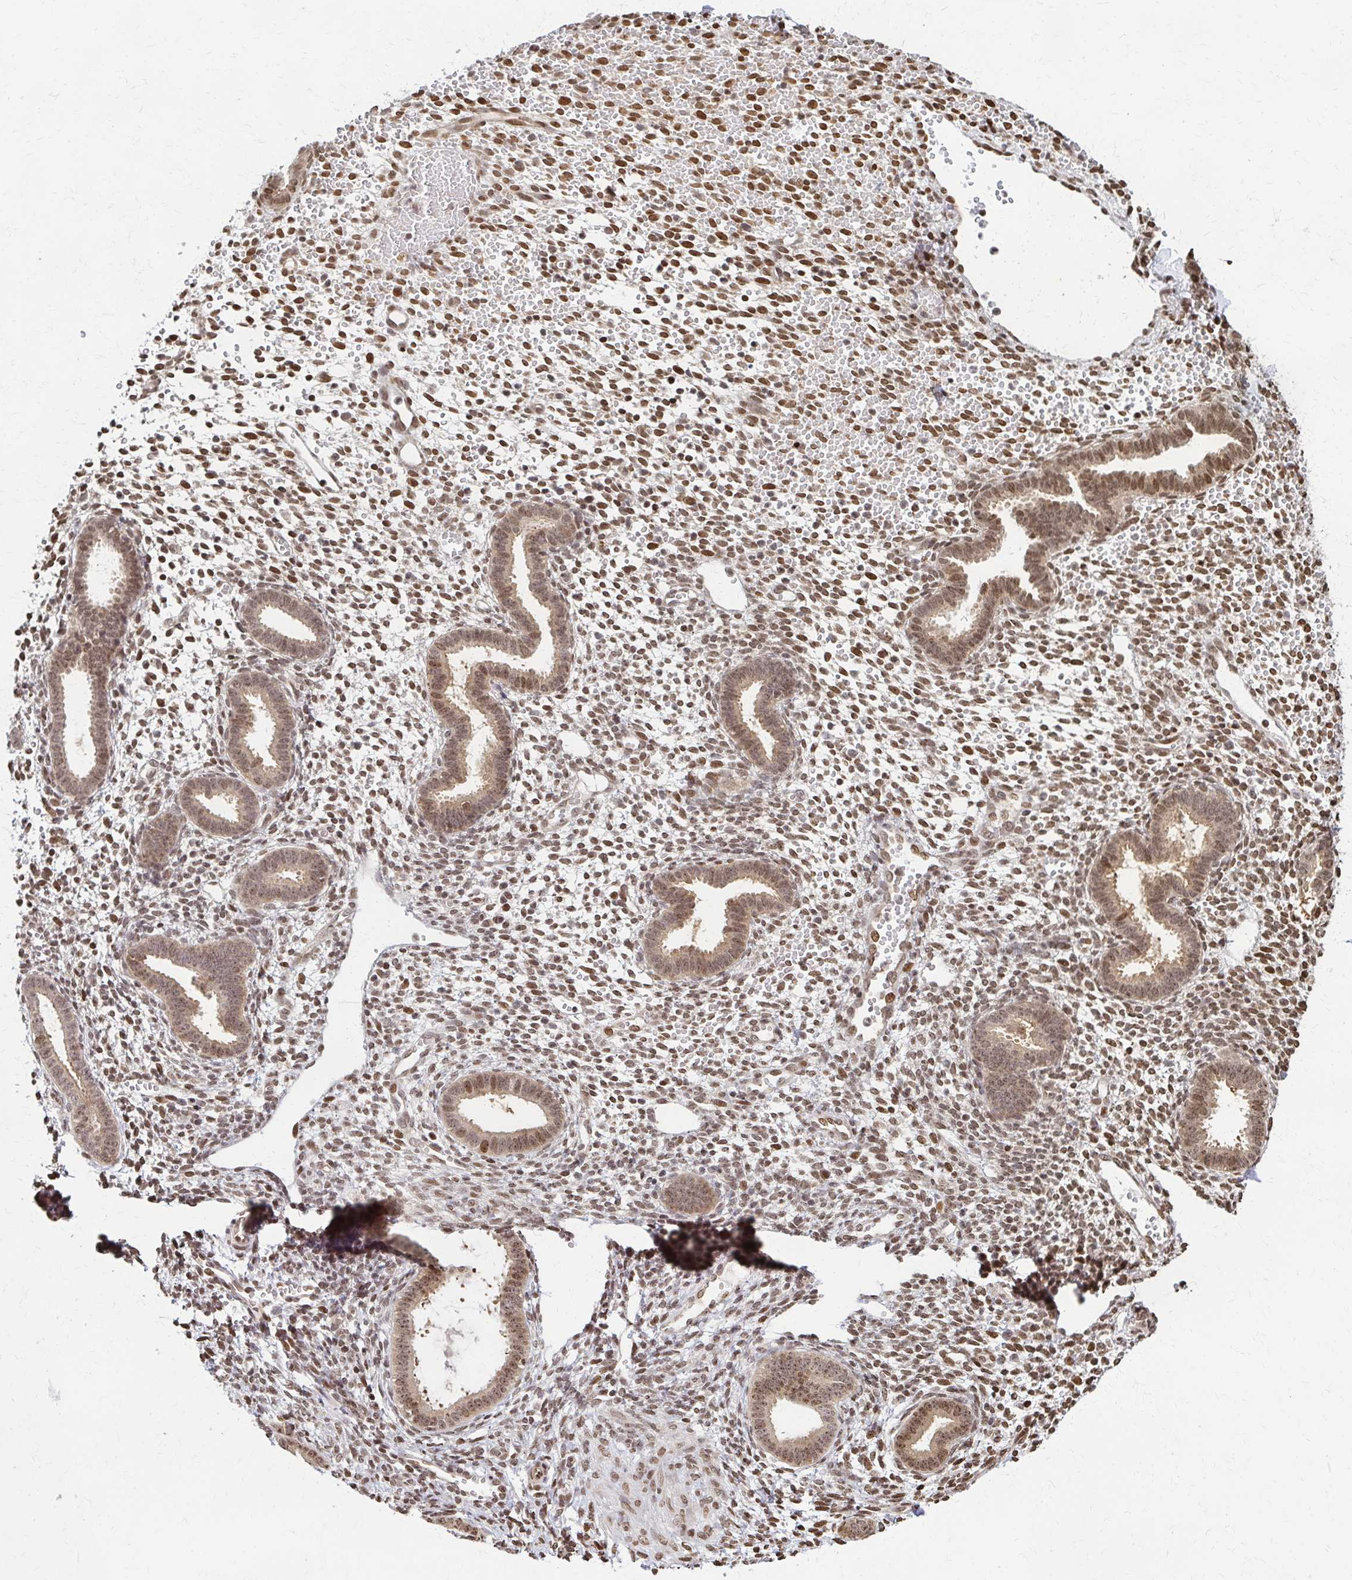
{"staining": {"intensity": "moderate", "quantity": "25%-75%", "location": "nuclear"}, "tissue": "endometrium", "cell_type": "Cells in endometrial stroma", "image_type": "normal", "snomed": [{"axis": "morphology", "description": "Normal tissue, NOS"}, {"axis": "topography", "description": "Endometrium"}], "caption": "Protein expression analysis of normal human endometrium reveals moderate nuclear positivity in about 25%-75% of cells in endometrial stroma. The staining was performed using DAB to visualize the protein expression in brown, while the nuclei were stained in blue with hematoxylin (Magnification: 20x).", "gene": "PSMD7", "patient": {"sex": "female", "age": 36}}